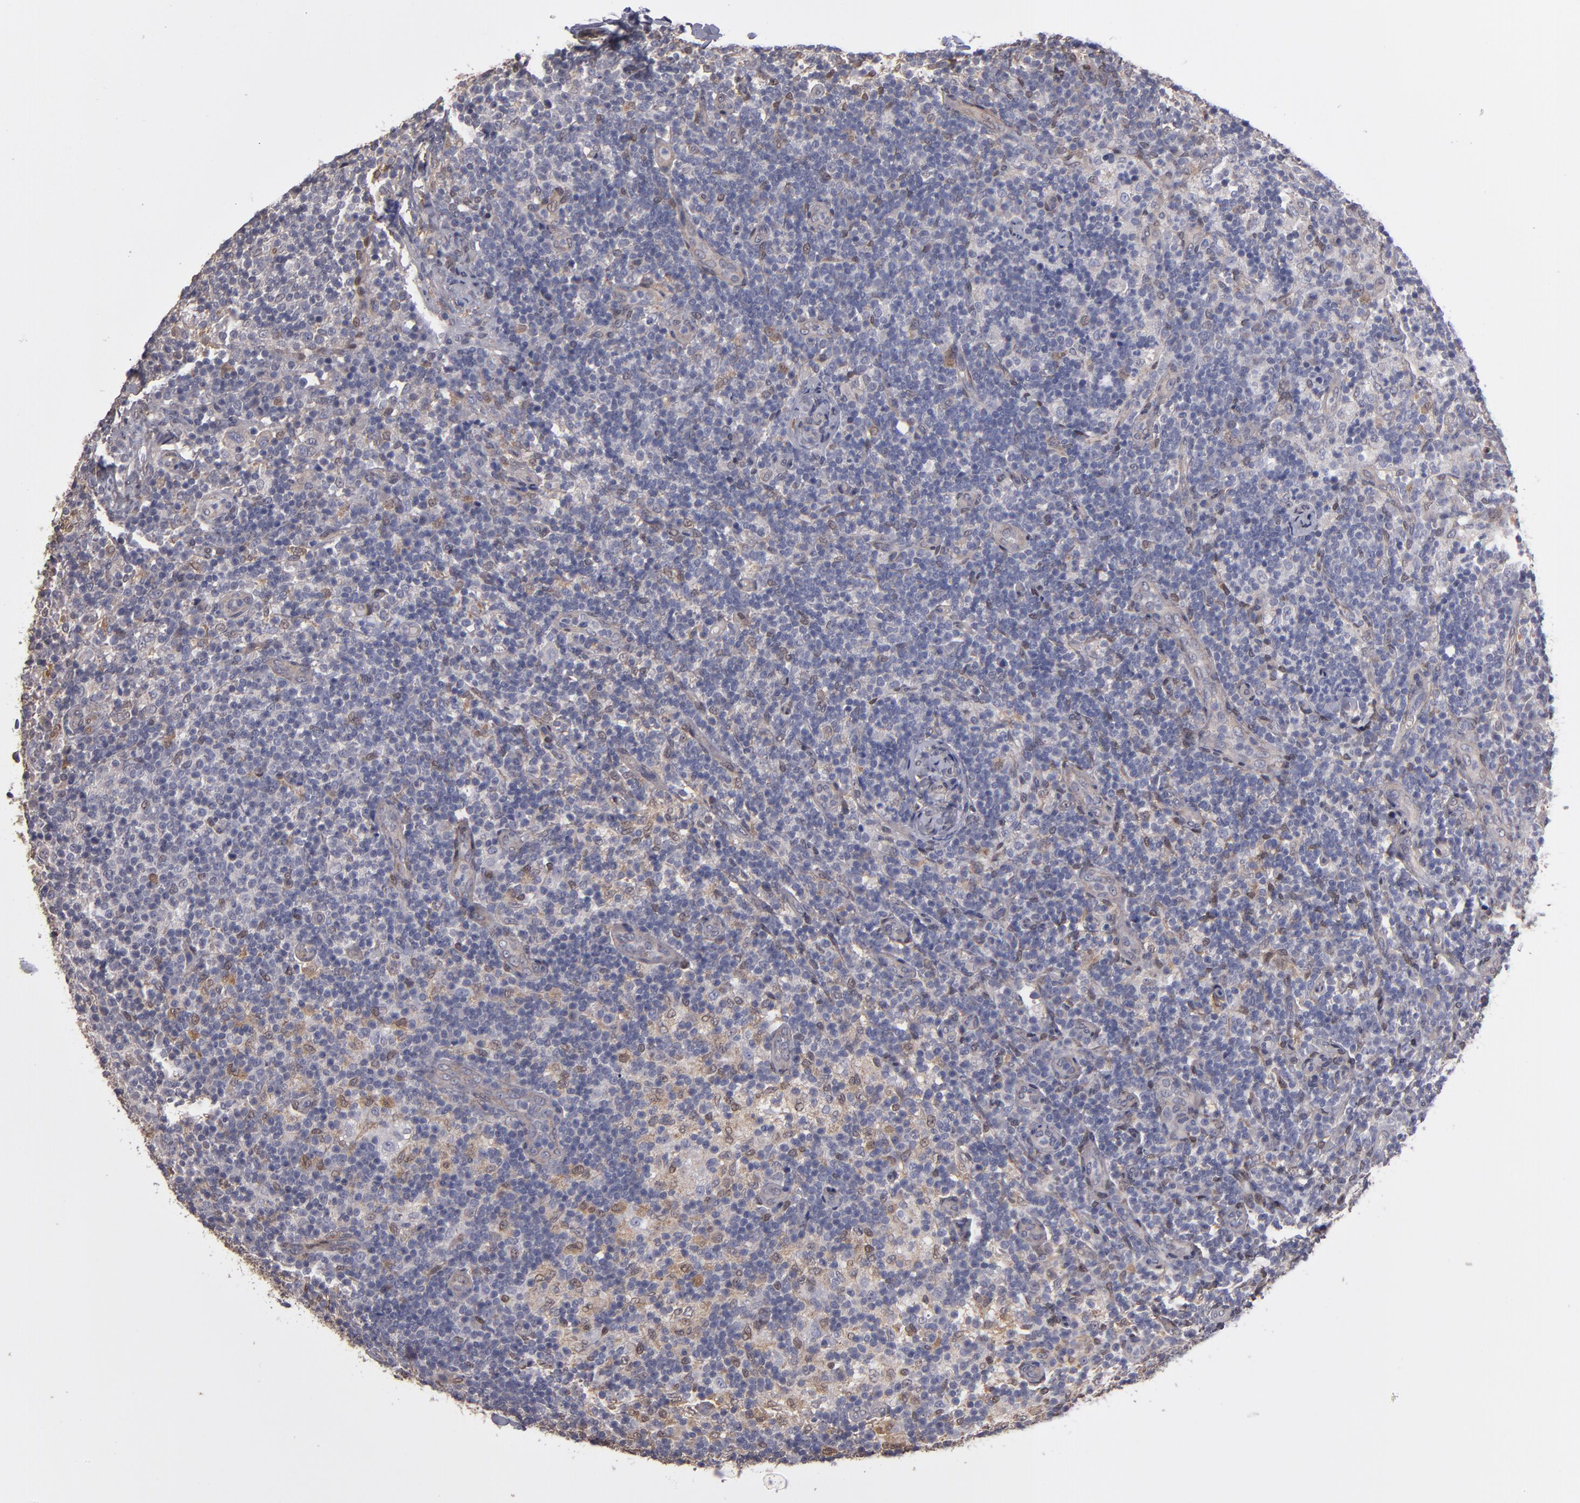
{"staining": {"intensity": "weak", "quantity": "25%-75%", "location": "none"}, "tissue": "lymph node", "cell_type": "Germinal center cells", "image_type": "normal", "snomed": [{"axis": "morphology", "description": "Normal tissue, NOS"}, {"axis": "morphology", "description": "Inflammation, NOS"}, {"axis": "topography", "description": "Lymph node"}], "caption": "This photomicrograph demonstrates immunohistochemistry staining of benign lymph node, with low weak None staining in about 25%-75% of germinal center cells.", "gene": "NDRG2", "patient": {"sex": "male", "age": 46}}